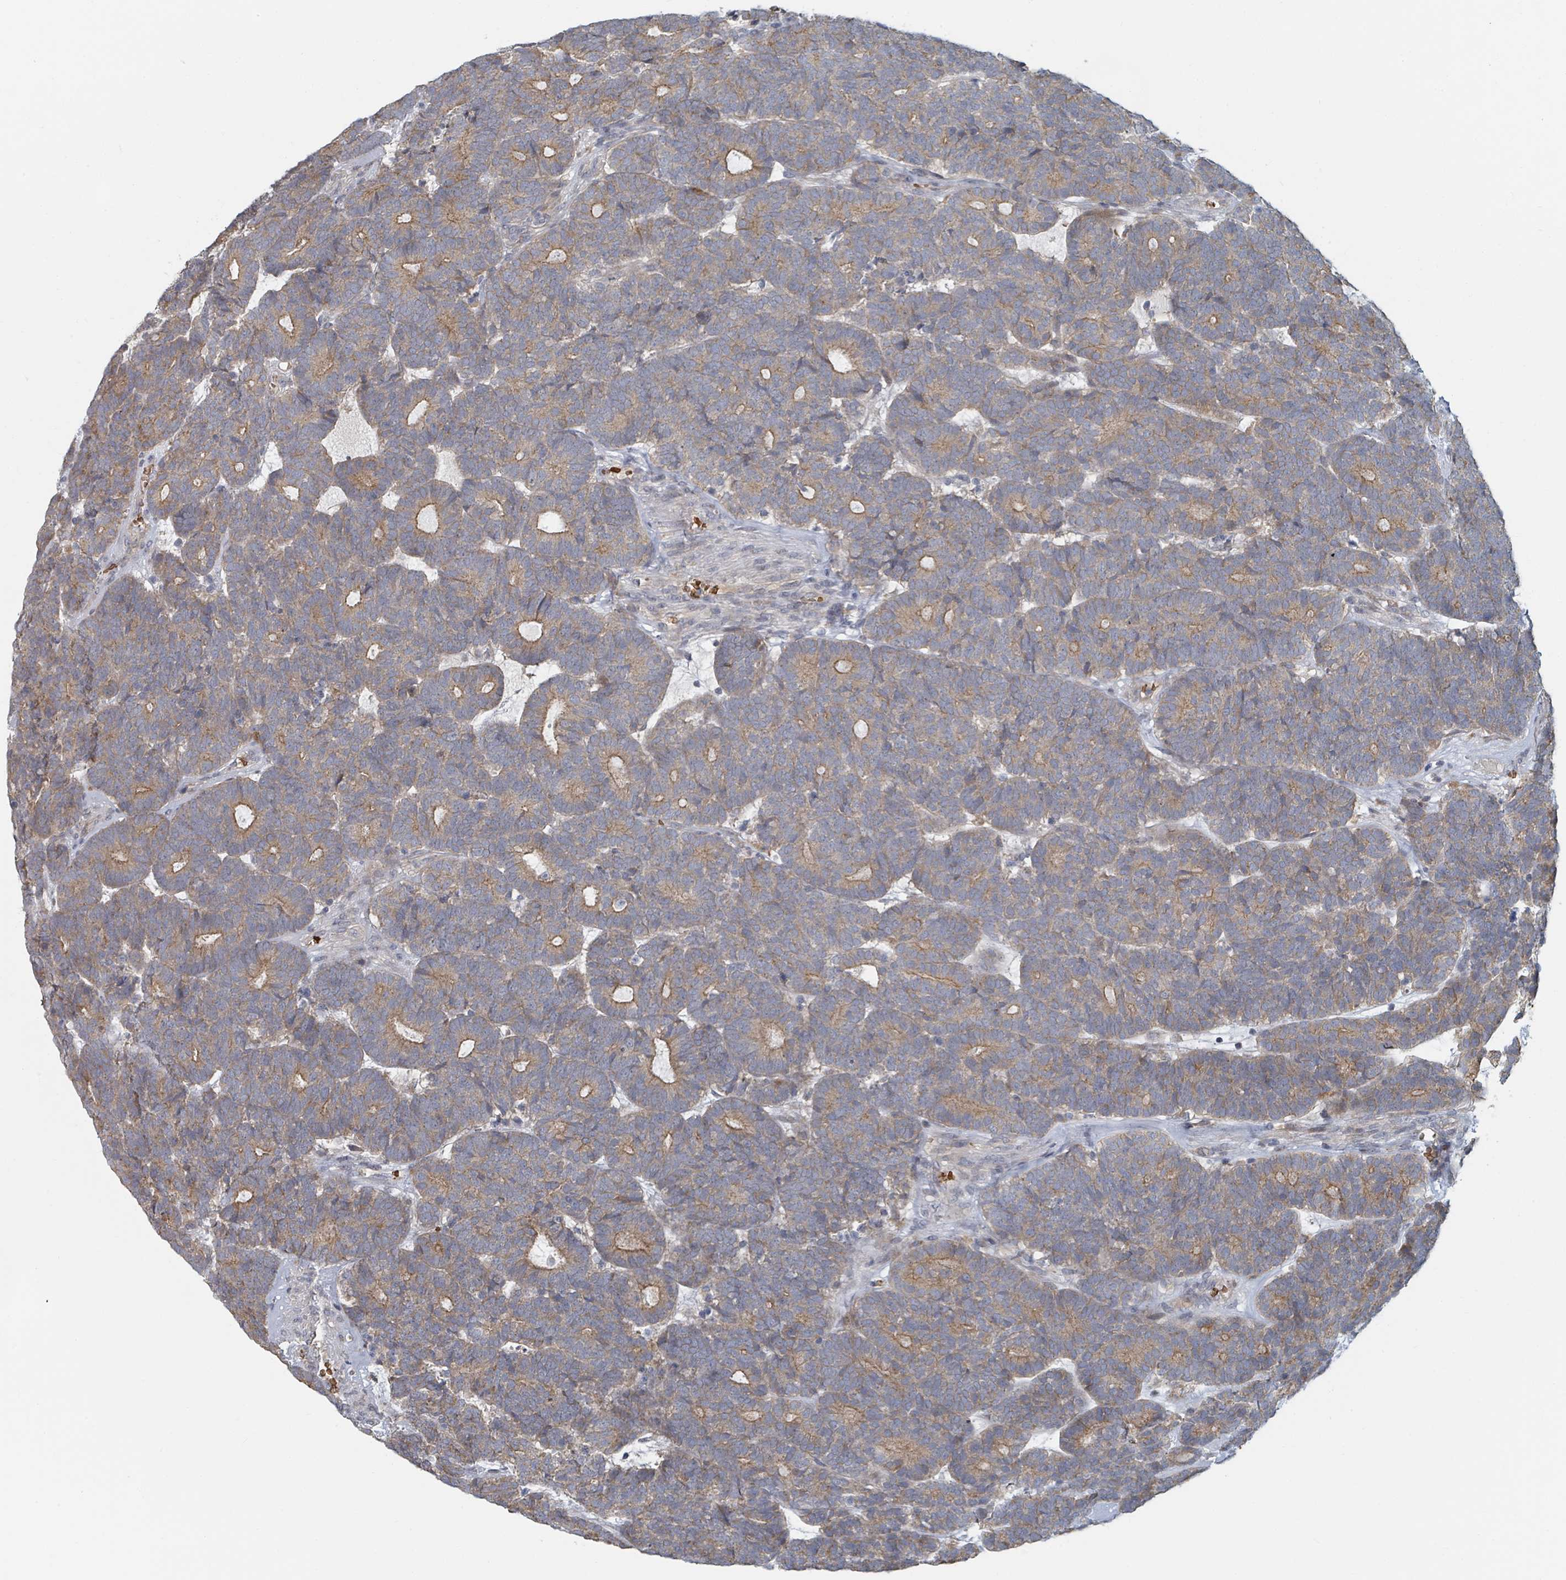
{"staining": {"intensity": "moderate", "quantity": "25%-75%", "location": "cytoplasmic/membranous"}, "tissue": "head and neck cancer", "cell_type": "Tumor cells", "image_type": "cancer", "snomed": [{"axis": "morphology", "description": "Adenocarcinoma, NOS"}, {"axis": "topography", "description": "Head-Neck"}], "caption": "Human head and neck cancer stained with a protein marker displays moderate staining in tumor cells.", "gene": "TRPC4AP", "patient": {"sex": "female", "age": 81}}